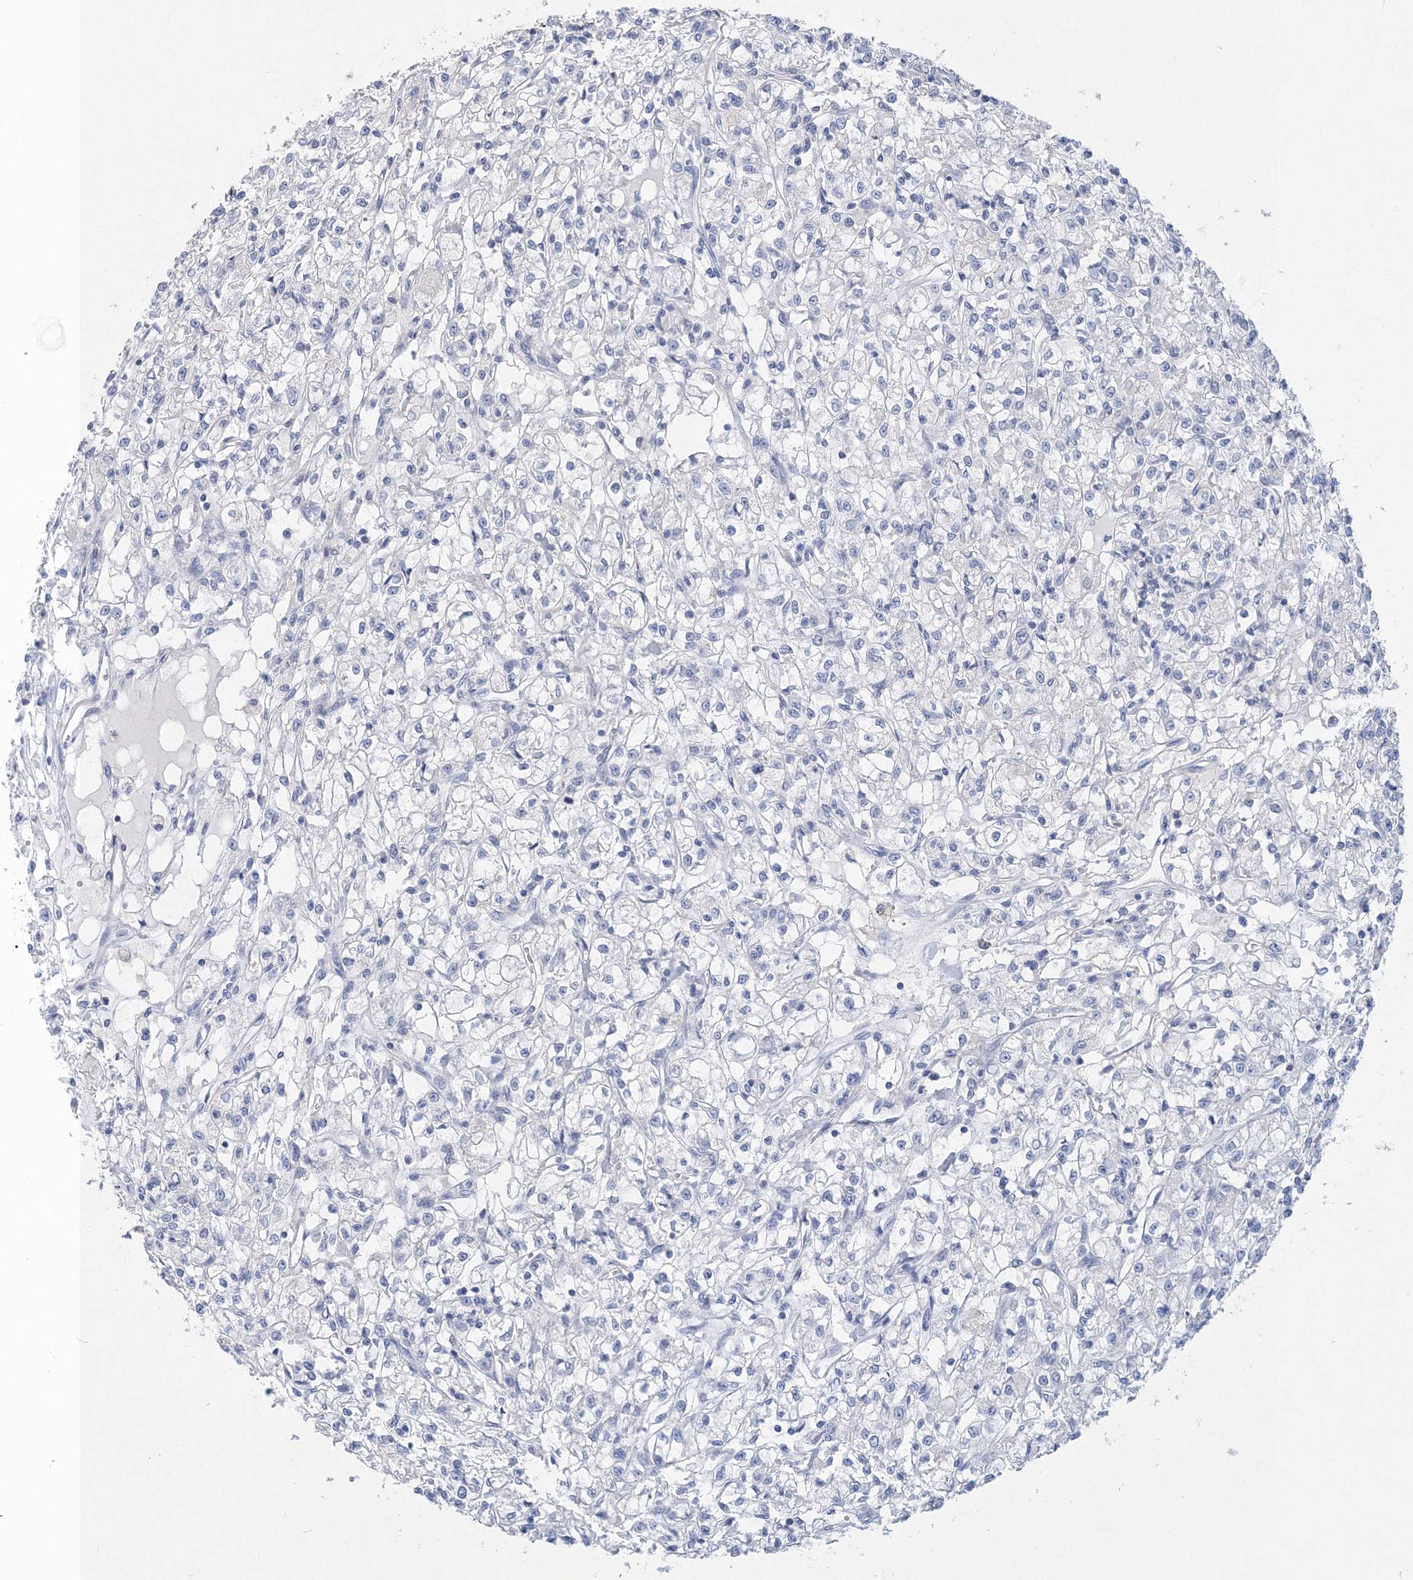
{"staining": {"intensity": "negative", "quantity": "none", "location": "none"}, "tissue": "renal cancer", "cell_type": "Tumor cells", "image_type": "cancer", "snomed": [{"axis": "morphology", "description": "Adenocarcinoma, NOS"}, {"axis": "topography", "description": "Kidney"}], "caption": "Immunohistochemistry (IHC) histopathology image of neoplastic tissue: human renal cancer (adenocarcinoma) stained with DAB (3,3'-diaminobenzidine) shows no significant protein positivity in tumor cells. (DAB immunohistochemistry (IHC) with hematoxylin counter stain).", "gene": "OSBPL6", "patient": {"sex": "female", "age": 59}}